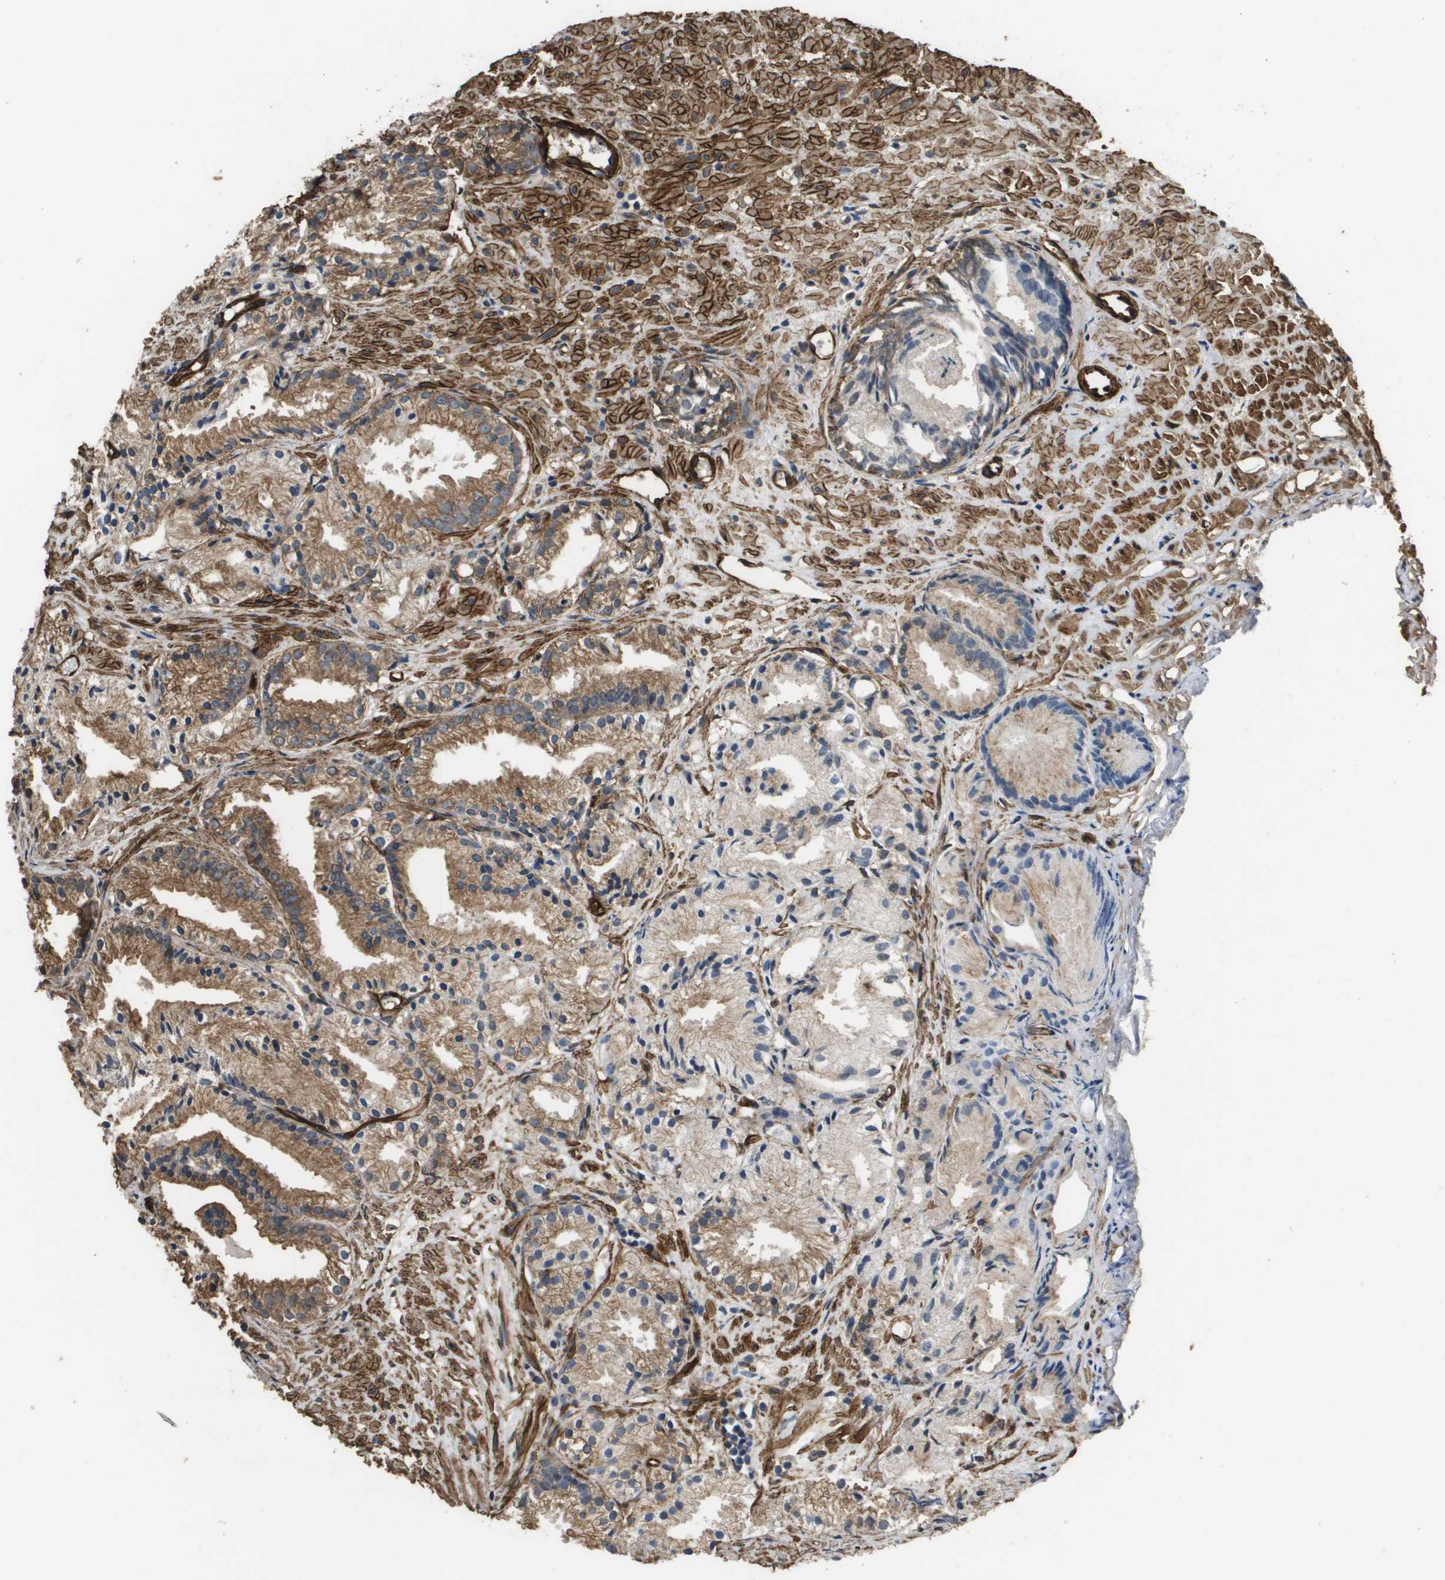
{"staining": {"intensity": "moderate", "quantity": "25%-75%", "location": "cytoplasmic/membranous"}, "tissue": "prostate cancer", "cell_type": "Tumor cells", "image_type": "cancer", "snomed": [{"axis": "morphology", "description": "Adenocarcinoma, Low grade"}, {"axis": "topography", "description": "Prostate"}], "caption": "High-magnification brightfield microscopy of prostate low-grade adenocarcinoma stained with DAB (brown) and counterstained with hematoxylin (blue). tumor cells exhibit moderate cytoplasmic/membranous staining is identified in about25%-75% of cells.", "gene": "AAMP", "patient": {"sex": "male", "age": 72}}